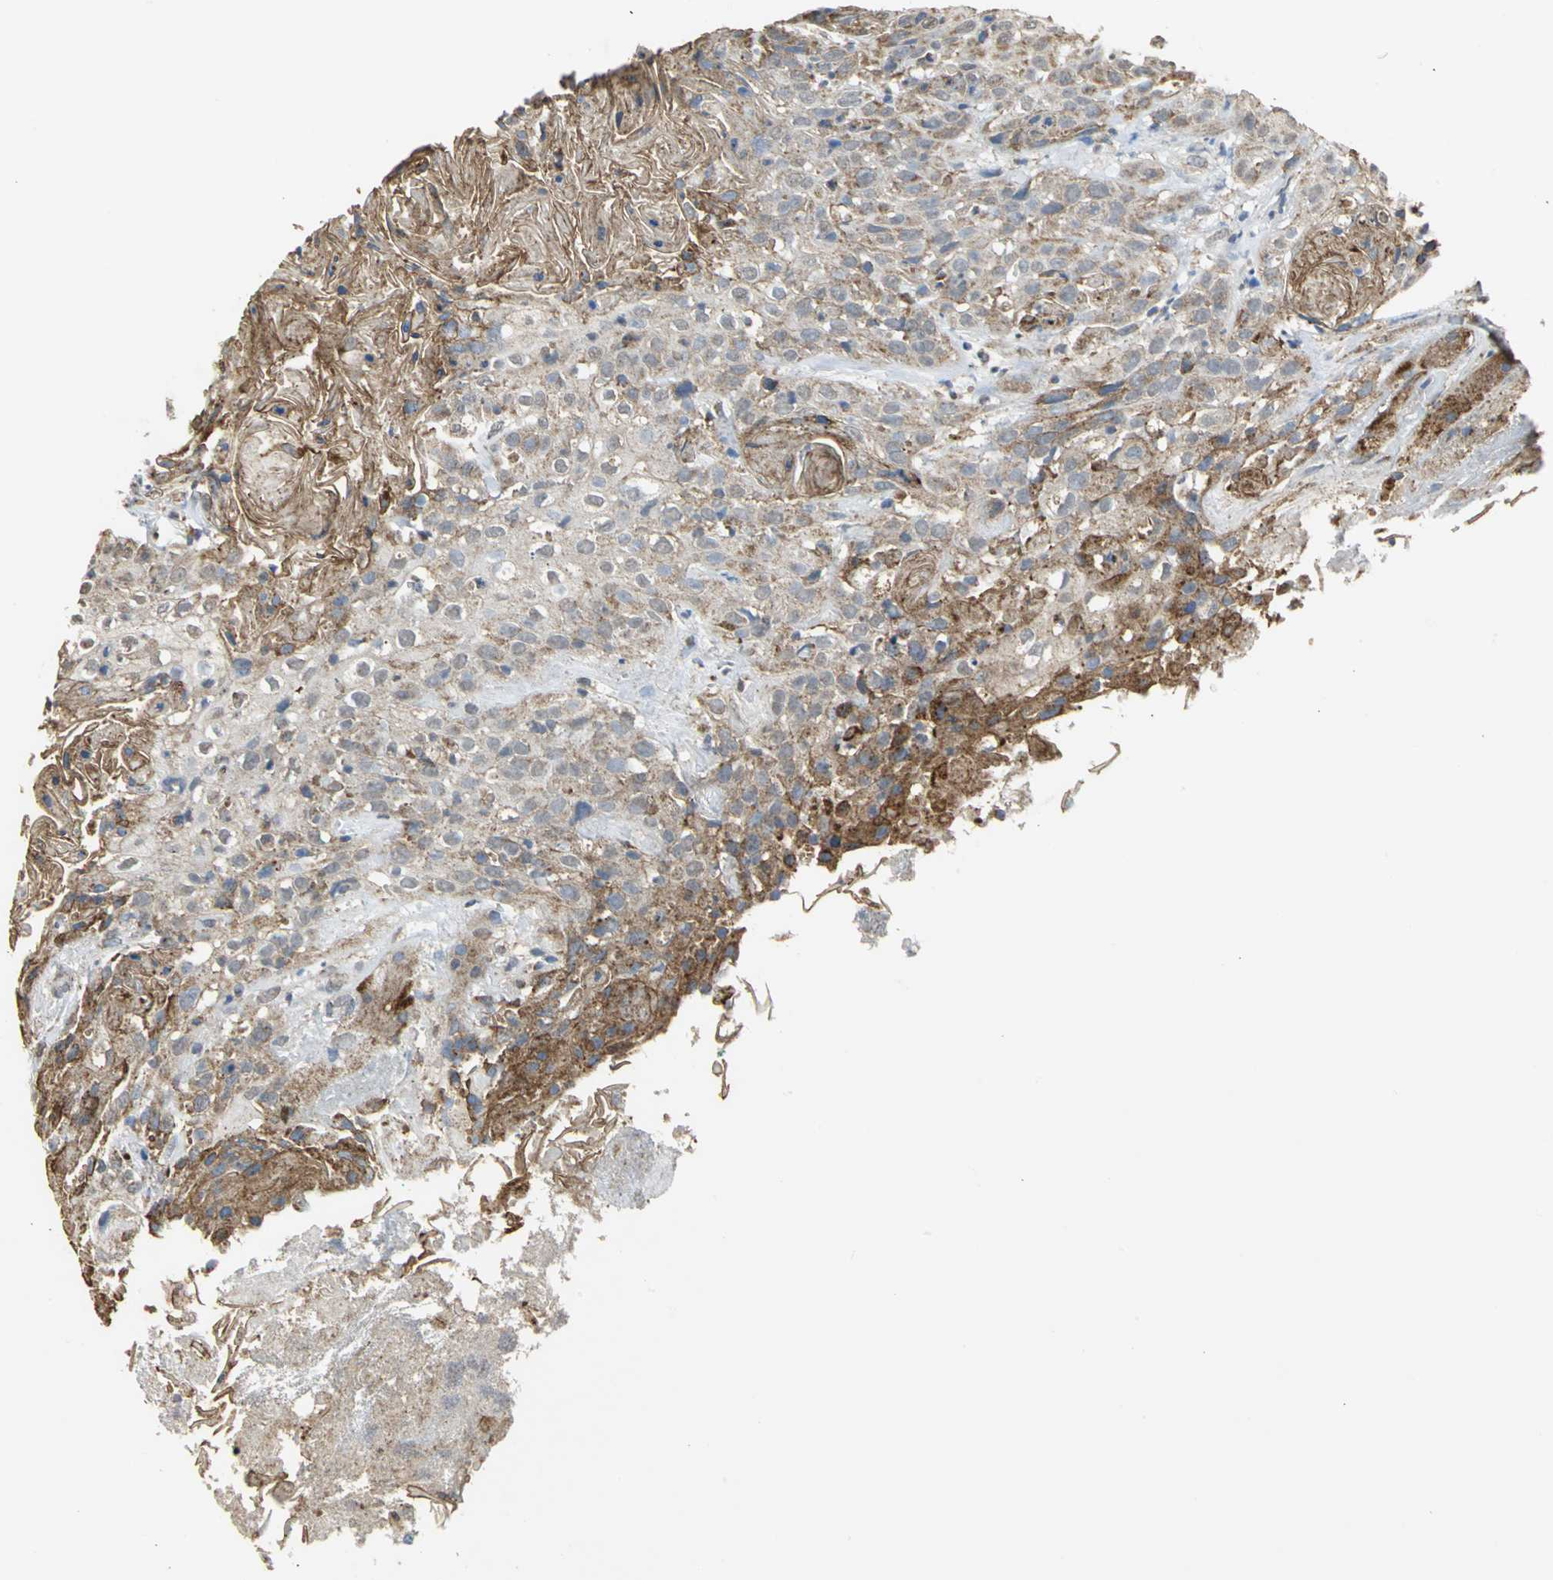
{"staining": {"intensity": "moderate", "quantity": "25%-75%", "location": "cytoplasmic/membranous"}, "tissue": "head and neck cancer", "cell_type": "Tumor cells", "image_type": "cancer", "snomed": [{"axis": "morphology", "description": "Squamous cell carcinoma, NOS"}, {"axis": "topography", "description": "Head-Neck"}], "caption": "High-power microscopy captured an immunohistochemistry (IHC) photomicrograph of head and neck cancer (squamous cell carcinoma), revealing moderate cytoplasmic/membranous staining in approximately 25%-75% of tumor cells.", "gene": "NDUFB5", "patient": {"sex": "female", "age": 84}}